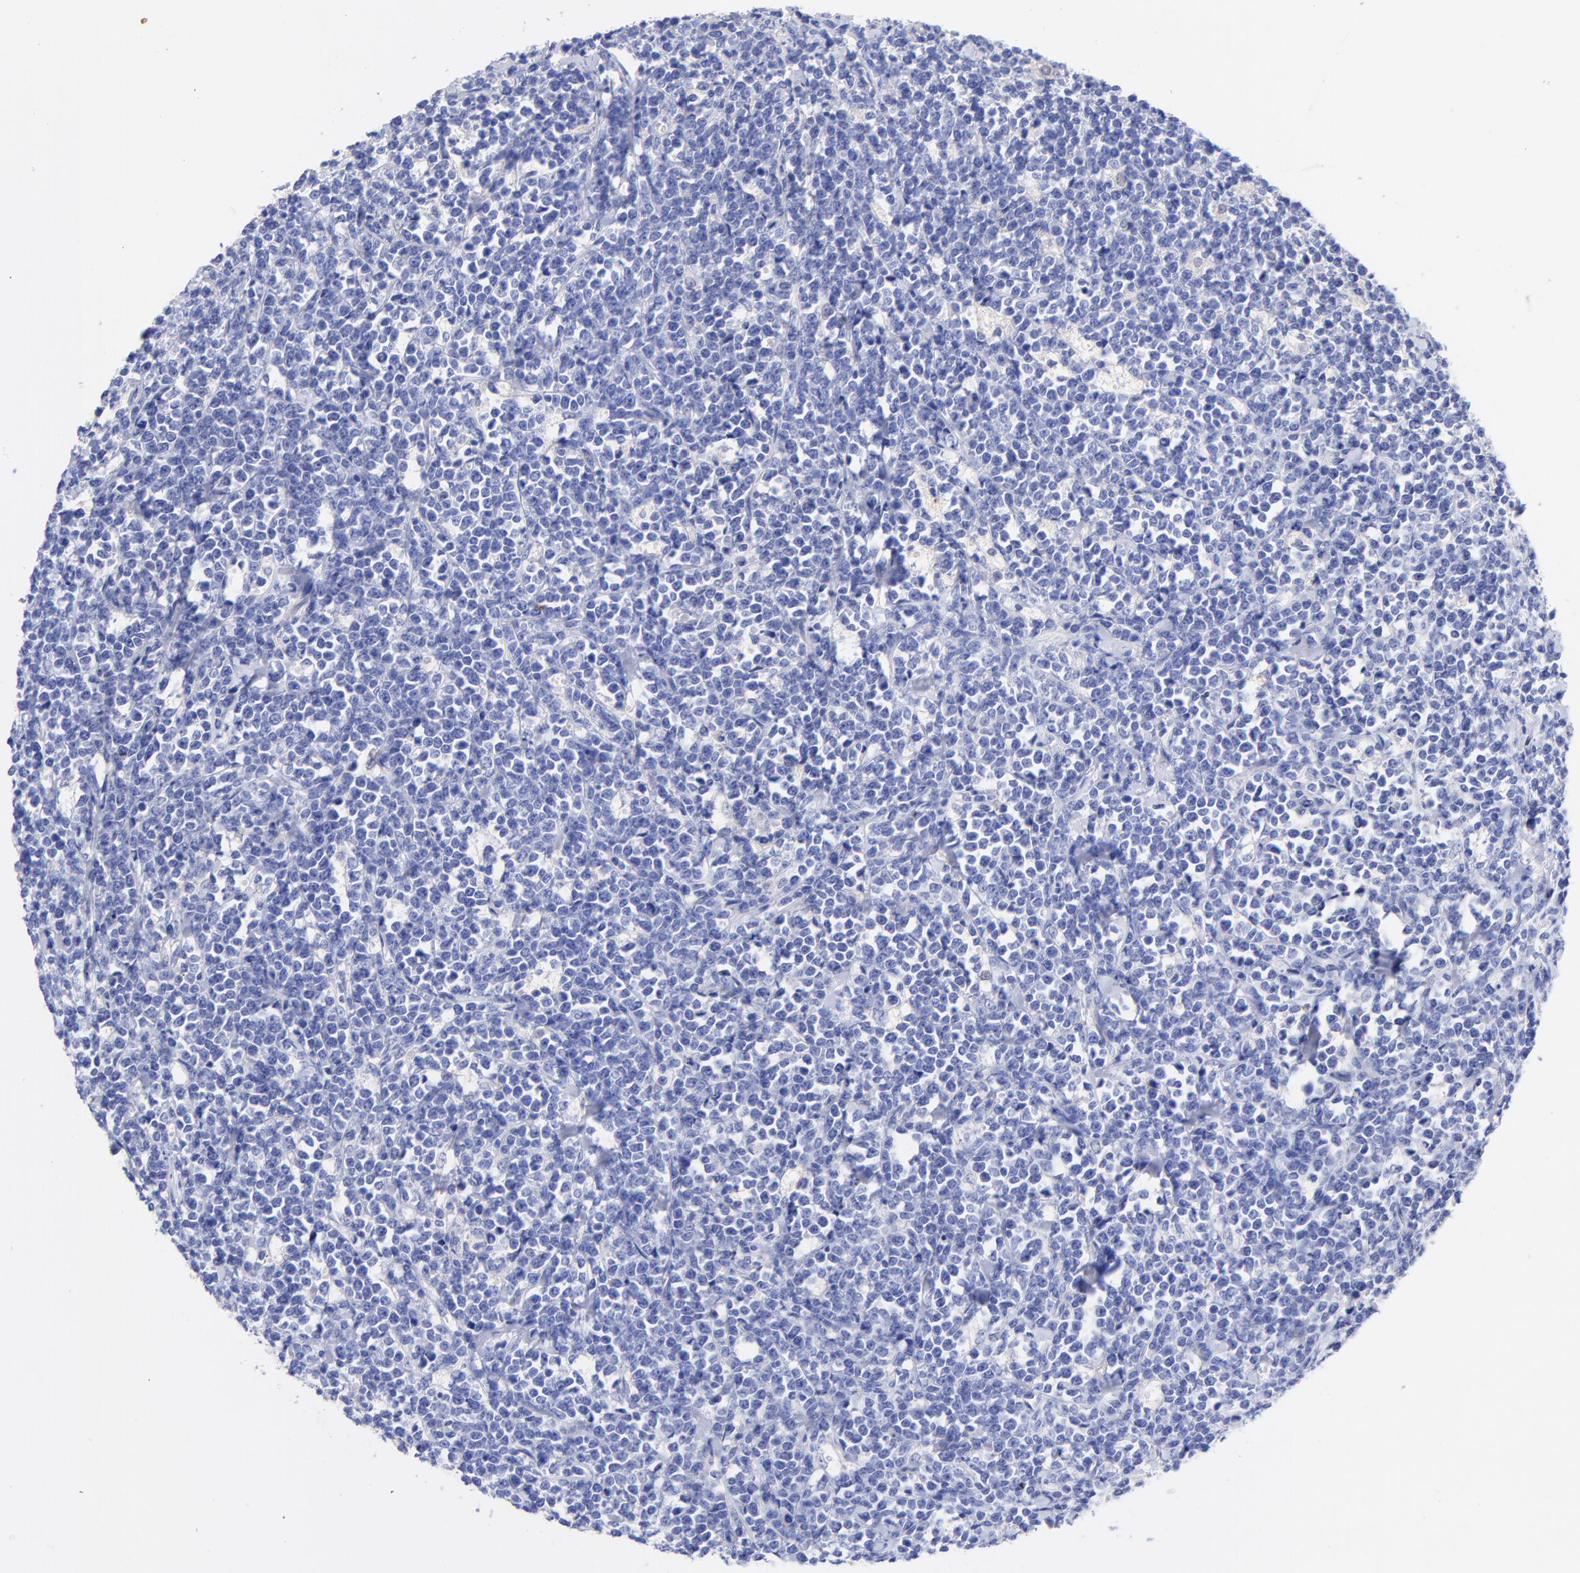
{"staining": {"intensity": "negative", "quantity": "none", "location": "none"}, "tissue": "lymphoma", "cell_type": "Tumor cells", "image_type": "cancer", "snomed": [{"axis": "morphology", "description": "Malignant lymphoma, non-Hodgkin's type, High grade"}, {"axis": "topography", "description": "Small intestine"}, {"axis": "topography", "description": "Colon"}], "caption": "A histopathology image of lymphoma stained for a protein demonstrates no brown staining in tumor cells.", "gene": "GPHN", "patient": {"sex": "male", "age": 8}}